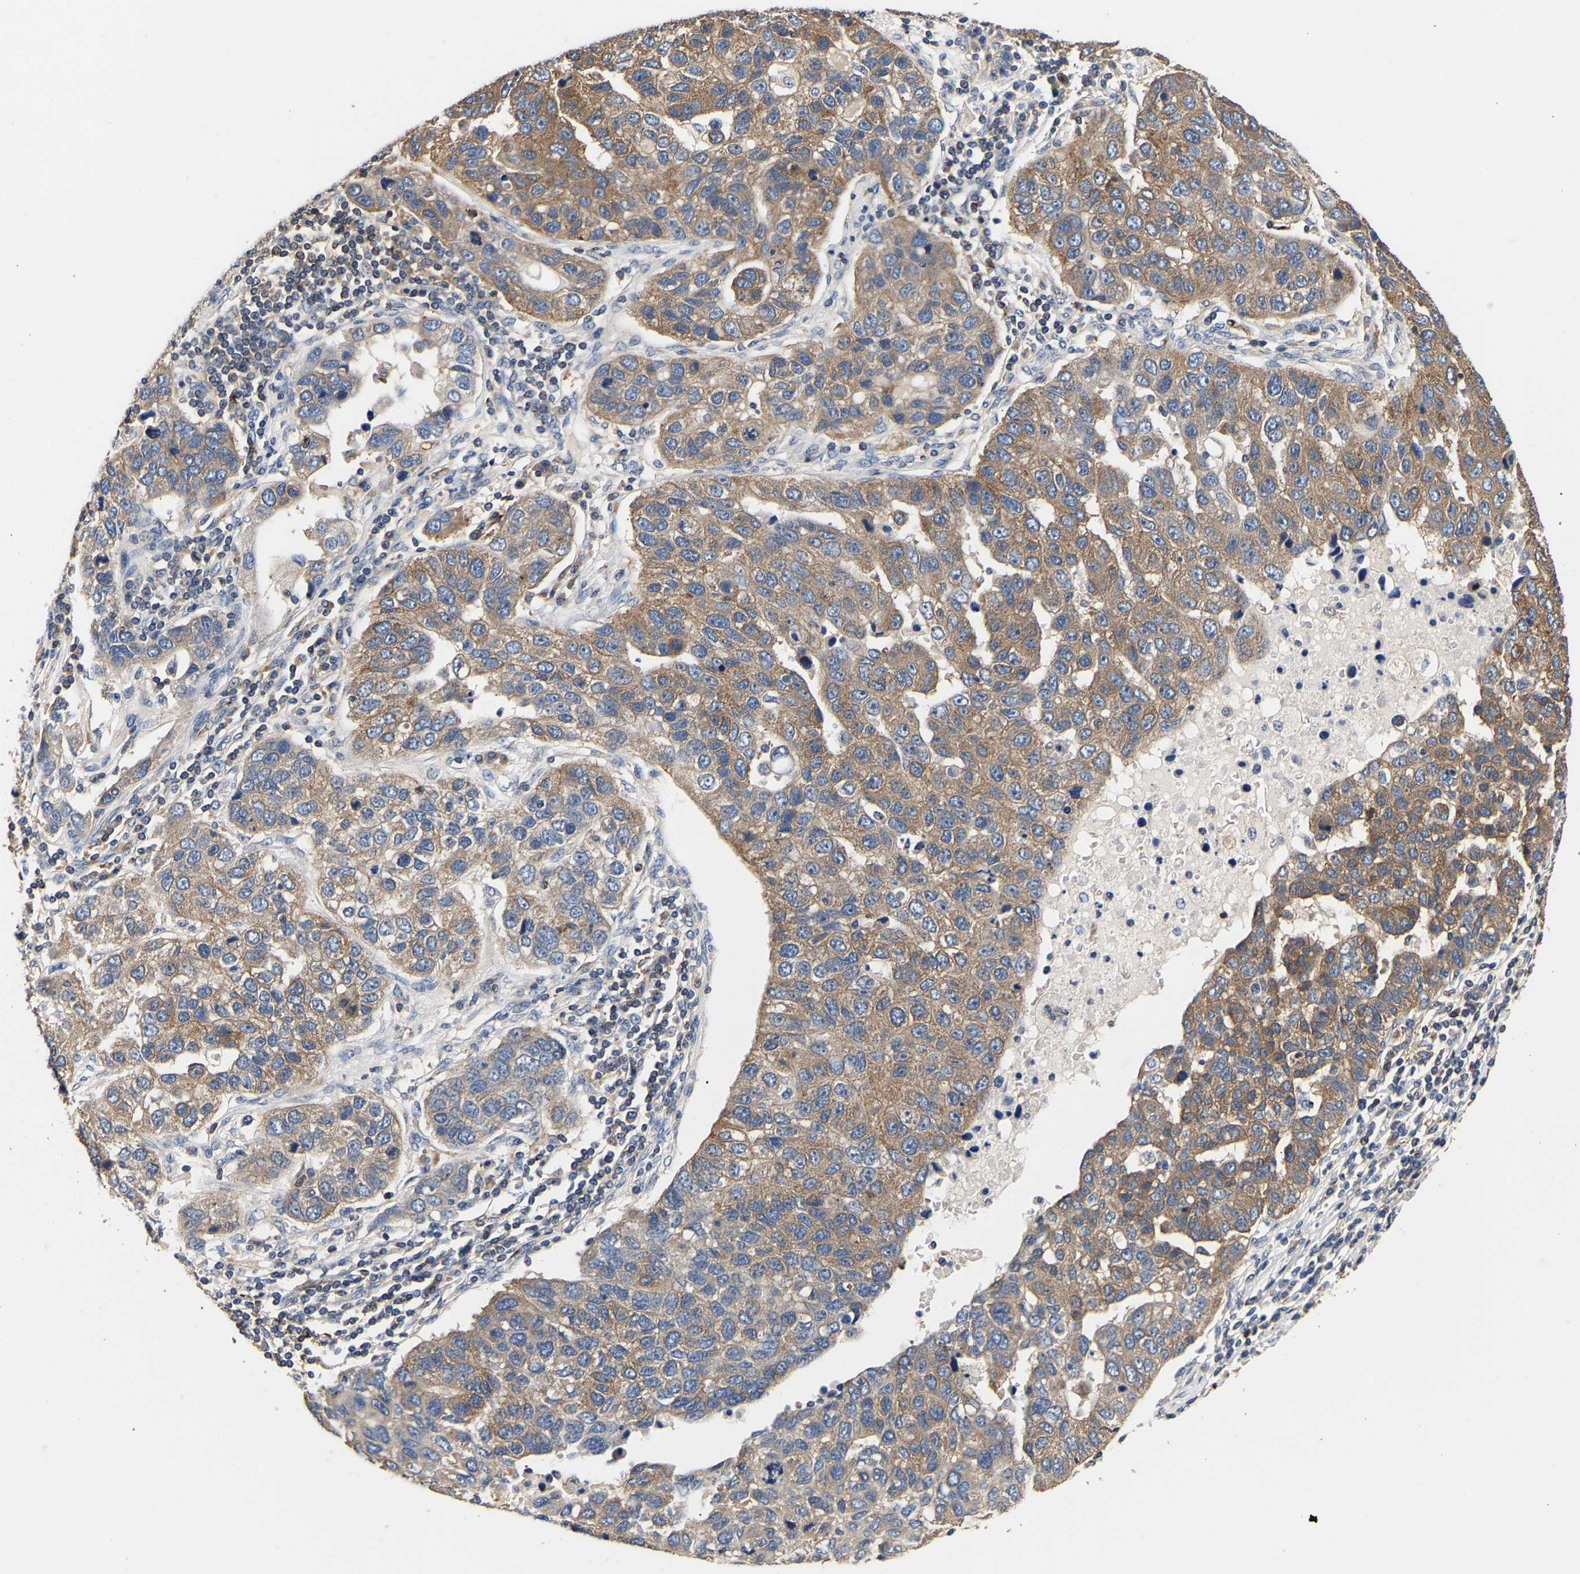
{"staining": {"intensity": "moderate", "quantity": "25%-75%", "location": "cytoplasmic/membranous"}, "tissue": "pancreatic cancer", "cell_type": "Tumor cells", "image_type": "cancer", "snomed": [{"axis": "morphology", "description": "Adenocarcinoma, NOS"}, {"axis": "topography", "description": "Pancreas"}], "caption": "This image reveals immunohistochemistry staining of human adenocarcinoma (pancreatic), with medium moderate cytoplasmic/membranous positivity in about 25%-75% of tumor cells.", "gene": "LRBA", "patient": {"sex": "female", "age": 61}}